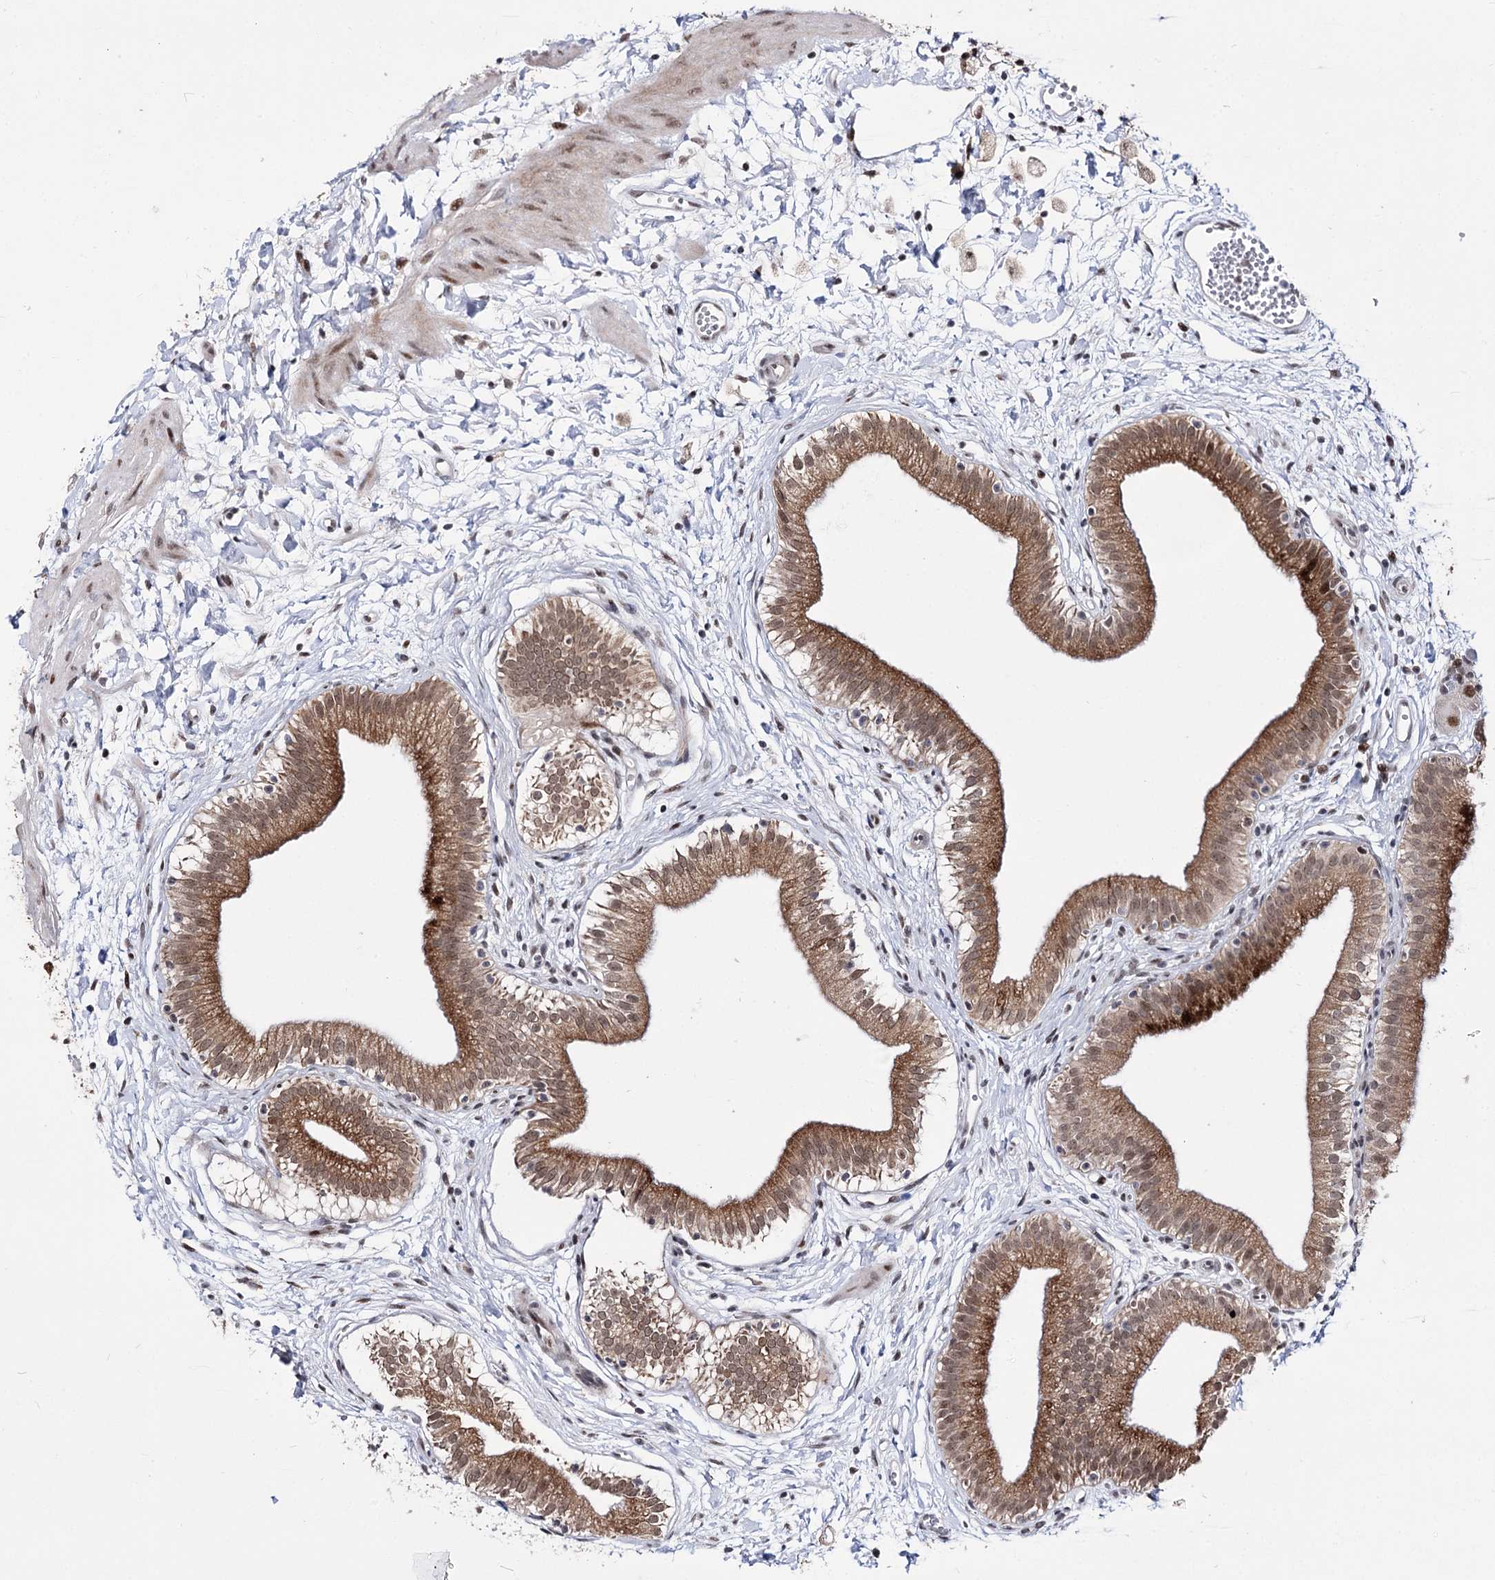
{"staining": {"intensity": "moderate", "quantity": ">75%", "location": "cytoplasmic/membranous,nuclear"}, "tissue": "gallbladder", "cell_type": "Glandular cells", "image_type": "normal", "snomed": [{"axis": "morphology", "description": "Normal tissue, NOS"}, {"axis": "topography", "description": "Gallbladder"}], "caption": "Glandular cells show medium levels of moderate cytoplasmic/membranous,nuclear positivity in approximately >75% of cells in benign gallbladder.", "gene": "STOX1", "patient": {"sex": "male", "age": 55}}